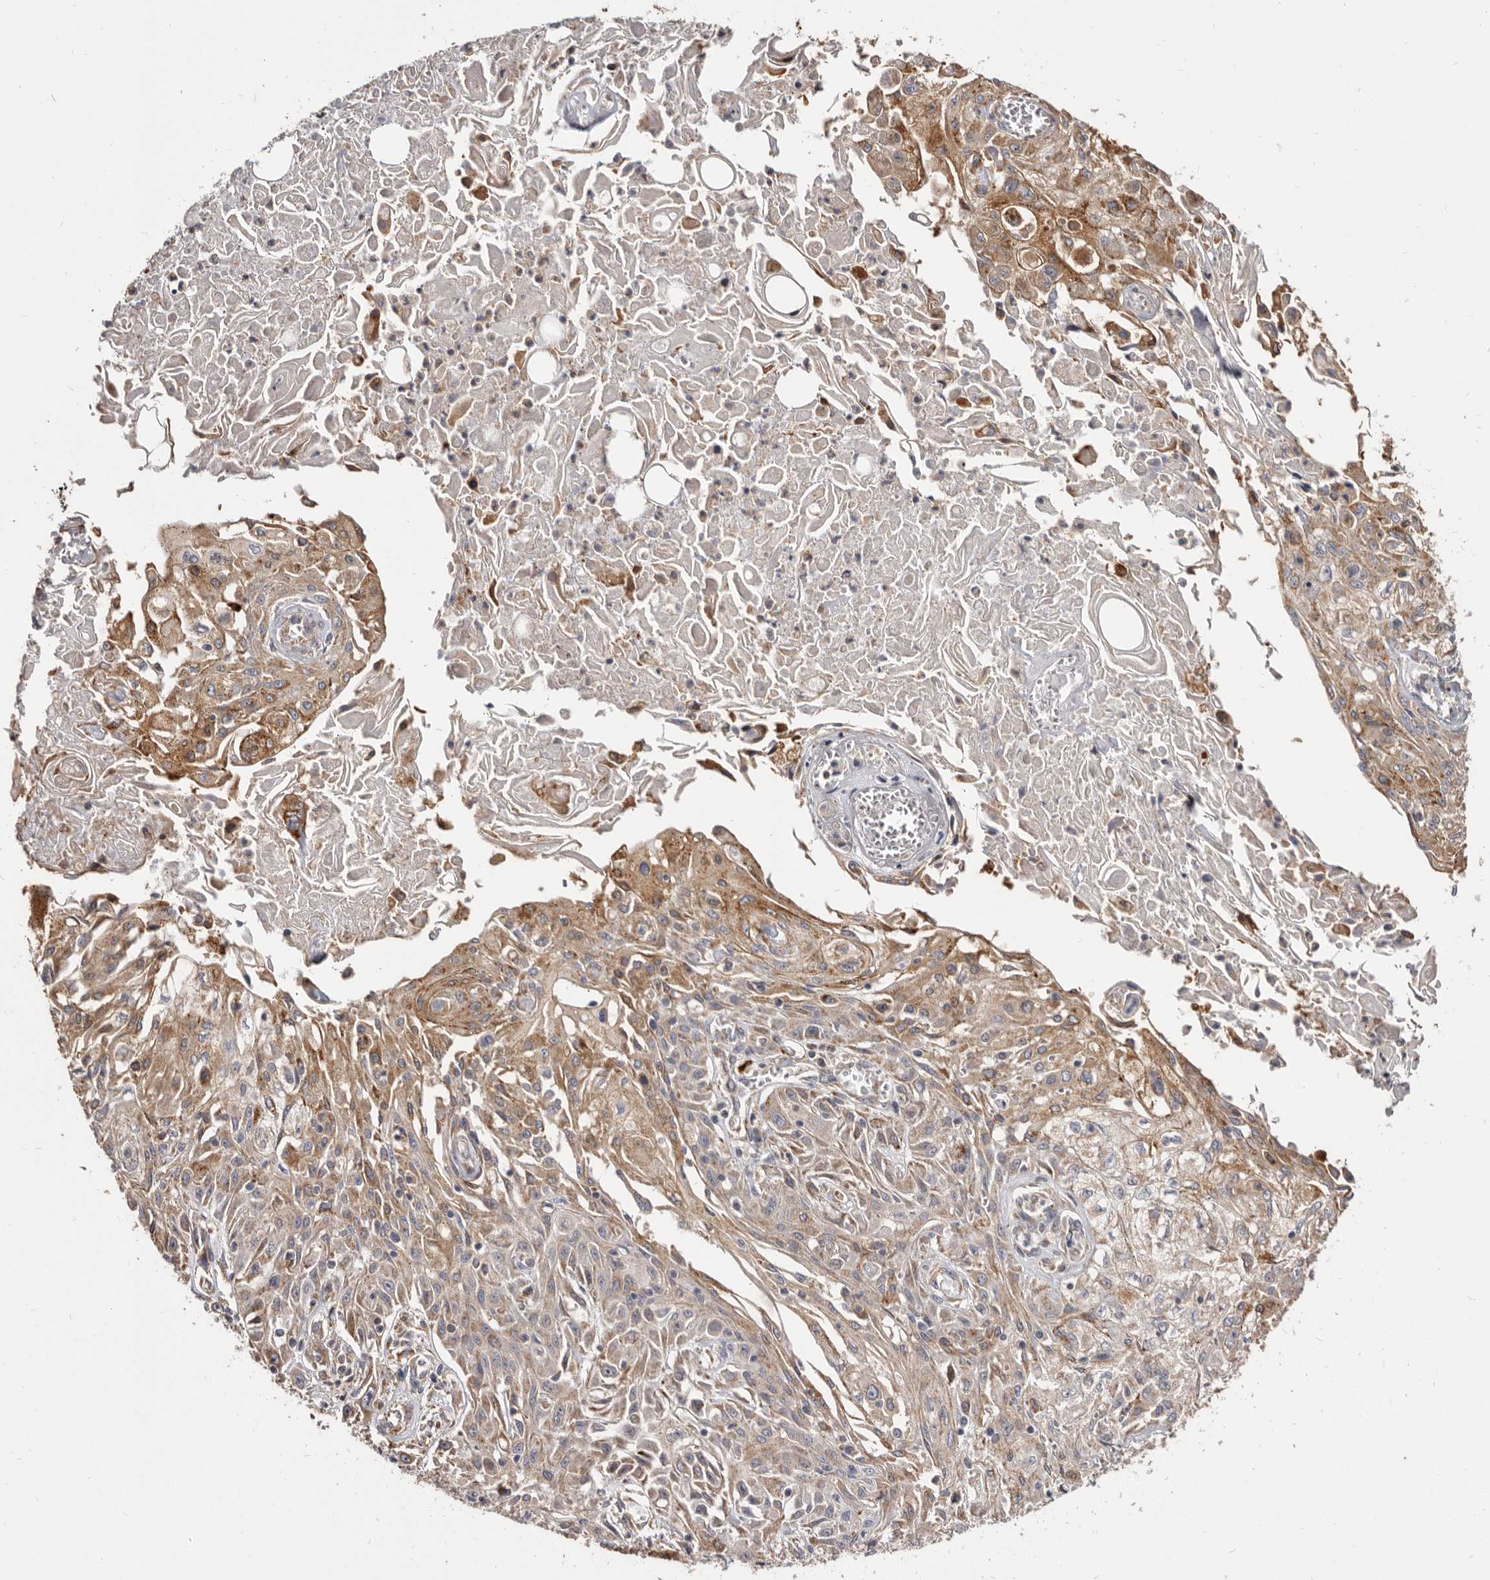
{"staining": {"intensity": "moderate", "quantity": ">75%", "location": "cytoplasmic/membranous"}, "tissue": "skin cancer", "cell_type": "Tumor cells", "image_type": "cancer", "snomed": [{"axis": "morphology", "description": "Squamous cell carcinoma, NOS"}, {"axis": "morphology", "description": "Squamous cell carcinoma, metastatic, NOS"}, {"axis": "topography", "description": "Skin"}, {"axis": "topography", "description": "Lymph node"}], "caption": "A medium amount of moderate cytoplasmic/membranous positivity is appreciated in about >75% of tumor cells in skin squamous cell carcinoma tissue.", "gene": "TPD52", "patient": {"sex": "male", "age": 75}}